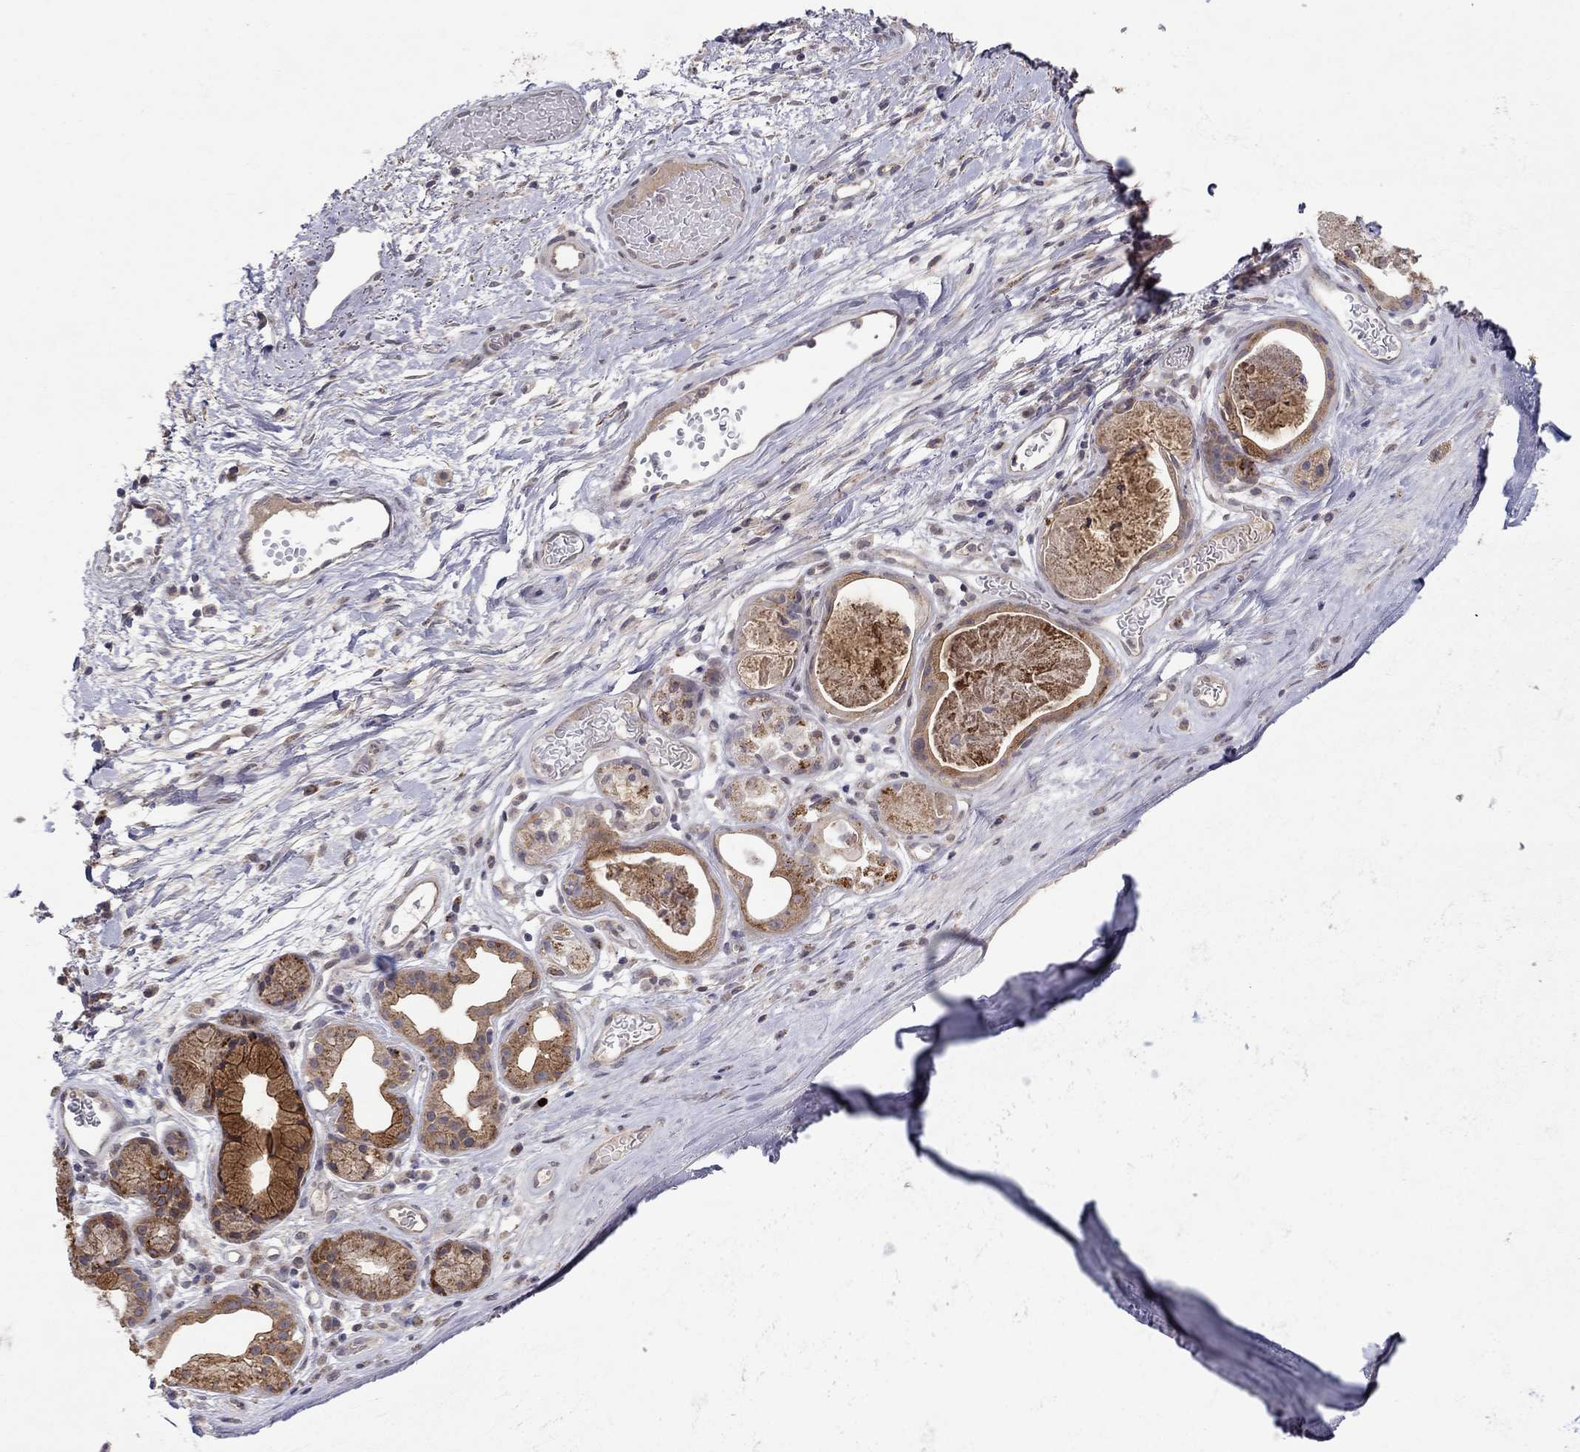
{"staining": {"intensity": "negative", "quantity": "none", "location": "none"}, "tissue": "adipose tissue", "cell_type": "Adipocytes", "image_type": "normal", "snomed": [{"axis": "morphology", "description": "Normal tissue, NOS"}, {"axis": "topography", "description": "Cartilage tissue"}], "caption": "A histopathology image of adipose tissue stained for a protein demonstrates no brown staining in adipocytes. The staining was performed using DAB (3,3'-diaminobenzidine) to visualize the protein expression in brown, while the nuclei were stained in blue with hematoxylin (Magnification: 20x).", "gene": "CRACDL", "patient": {"sex": "male", "age": 81}}